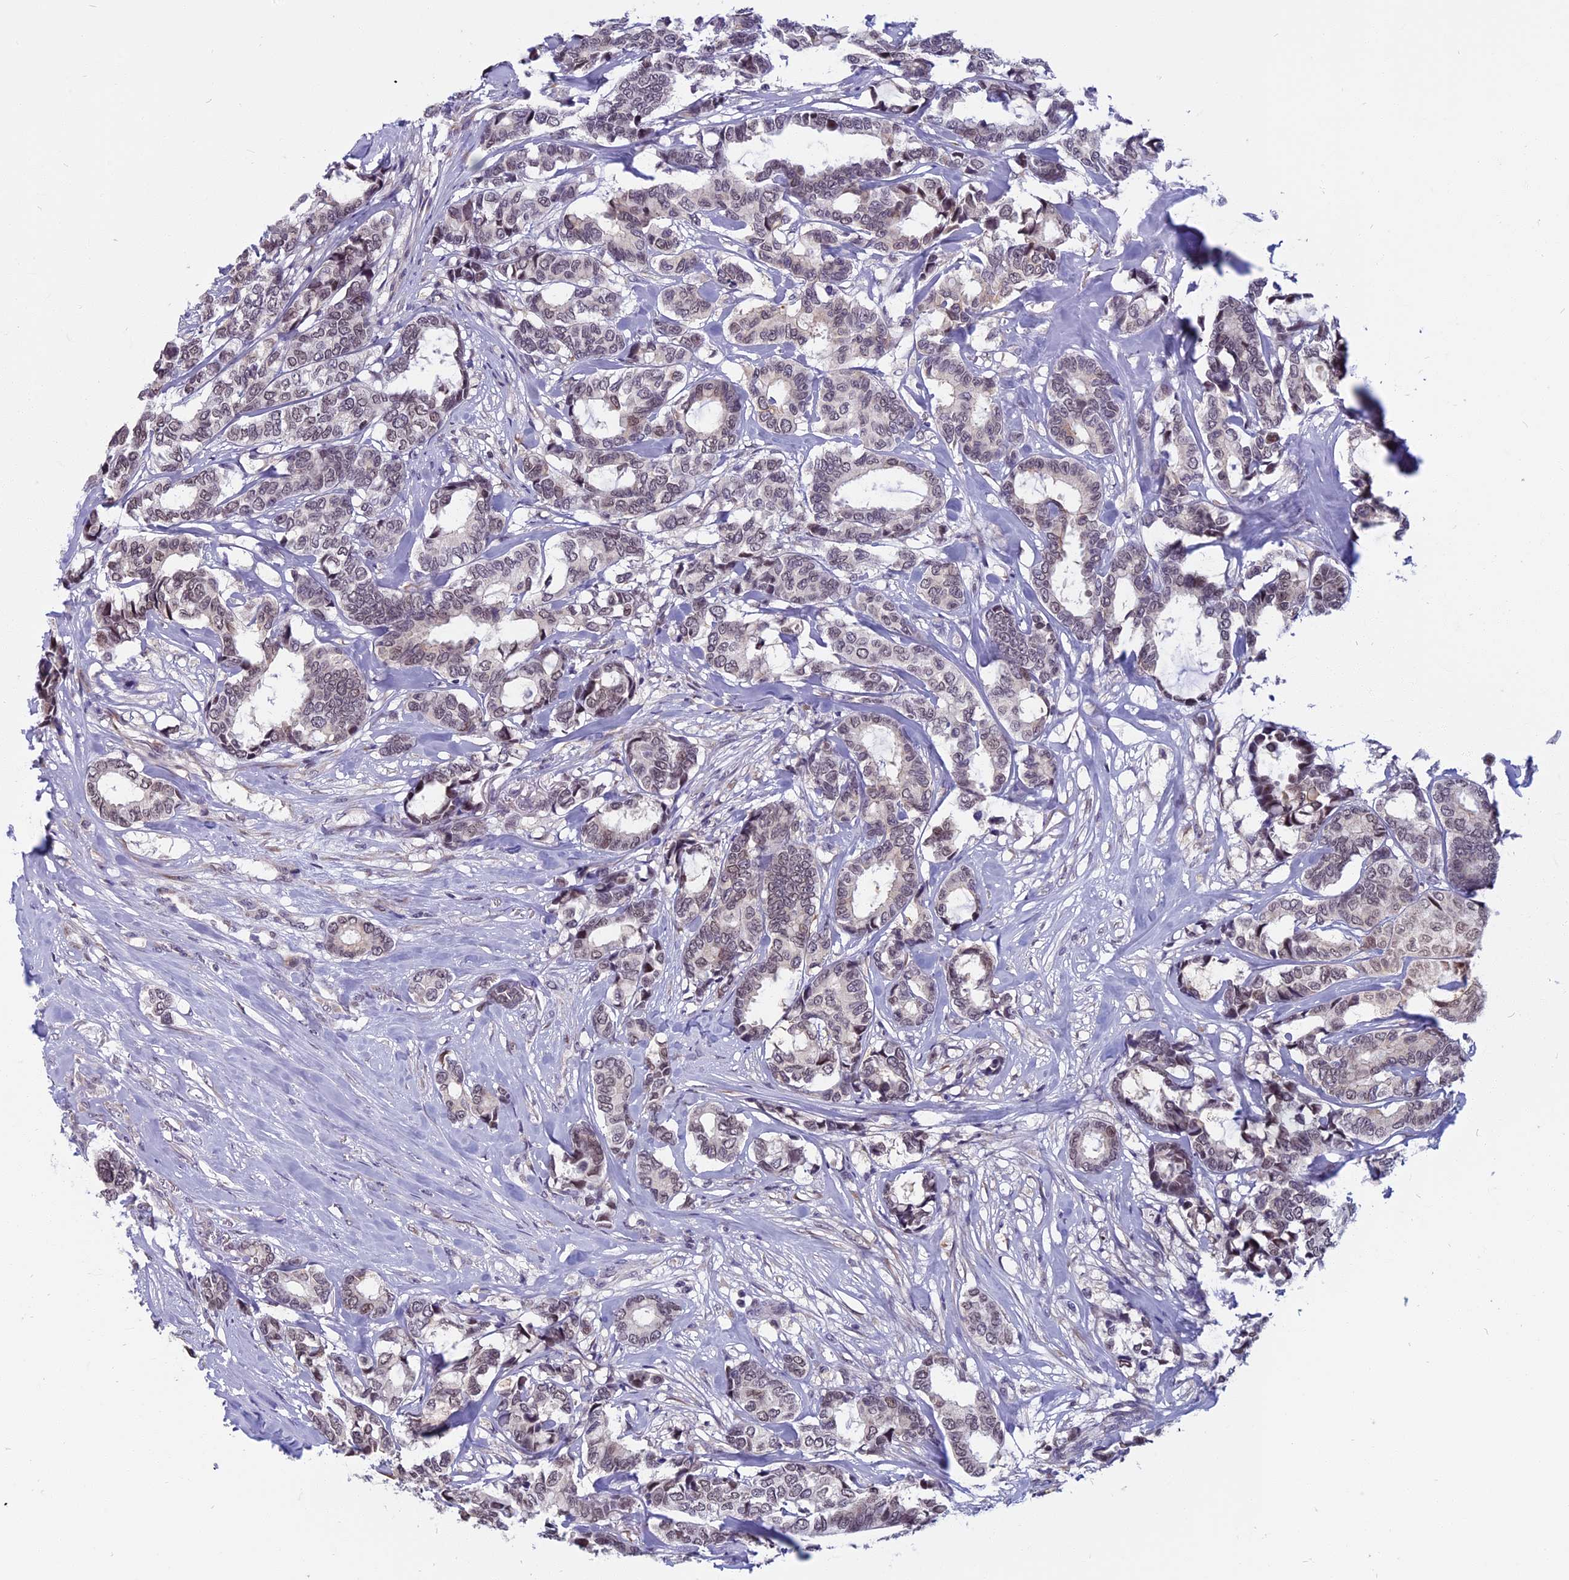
{"staining": {"intensity": "weak", "quantity": "<25%", "location": "nuclear"}, "tissue": "breast cancer", "cell_type": "Tumor cells", "image_type": "cancer", "snomed": [{"axis": "morphology", "description": "Duct carcinoma"}, {"axis": "topography", "description": "Breast"}], "caption": "An image of human infiltrating ductal carcinoma (breast) is negative for staining in tumor cells.", "gene": "CCDC113", "patient": {"sex": "female", "age": 87}}